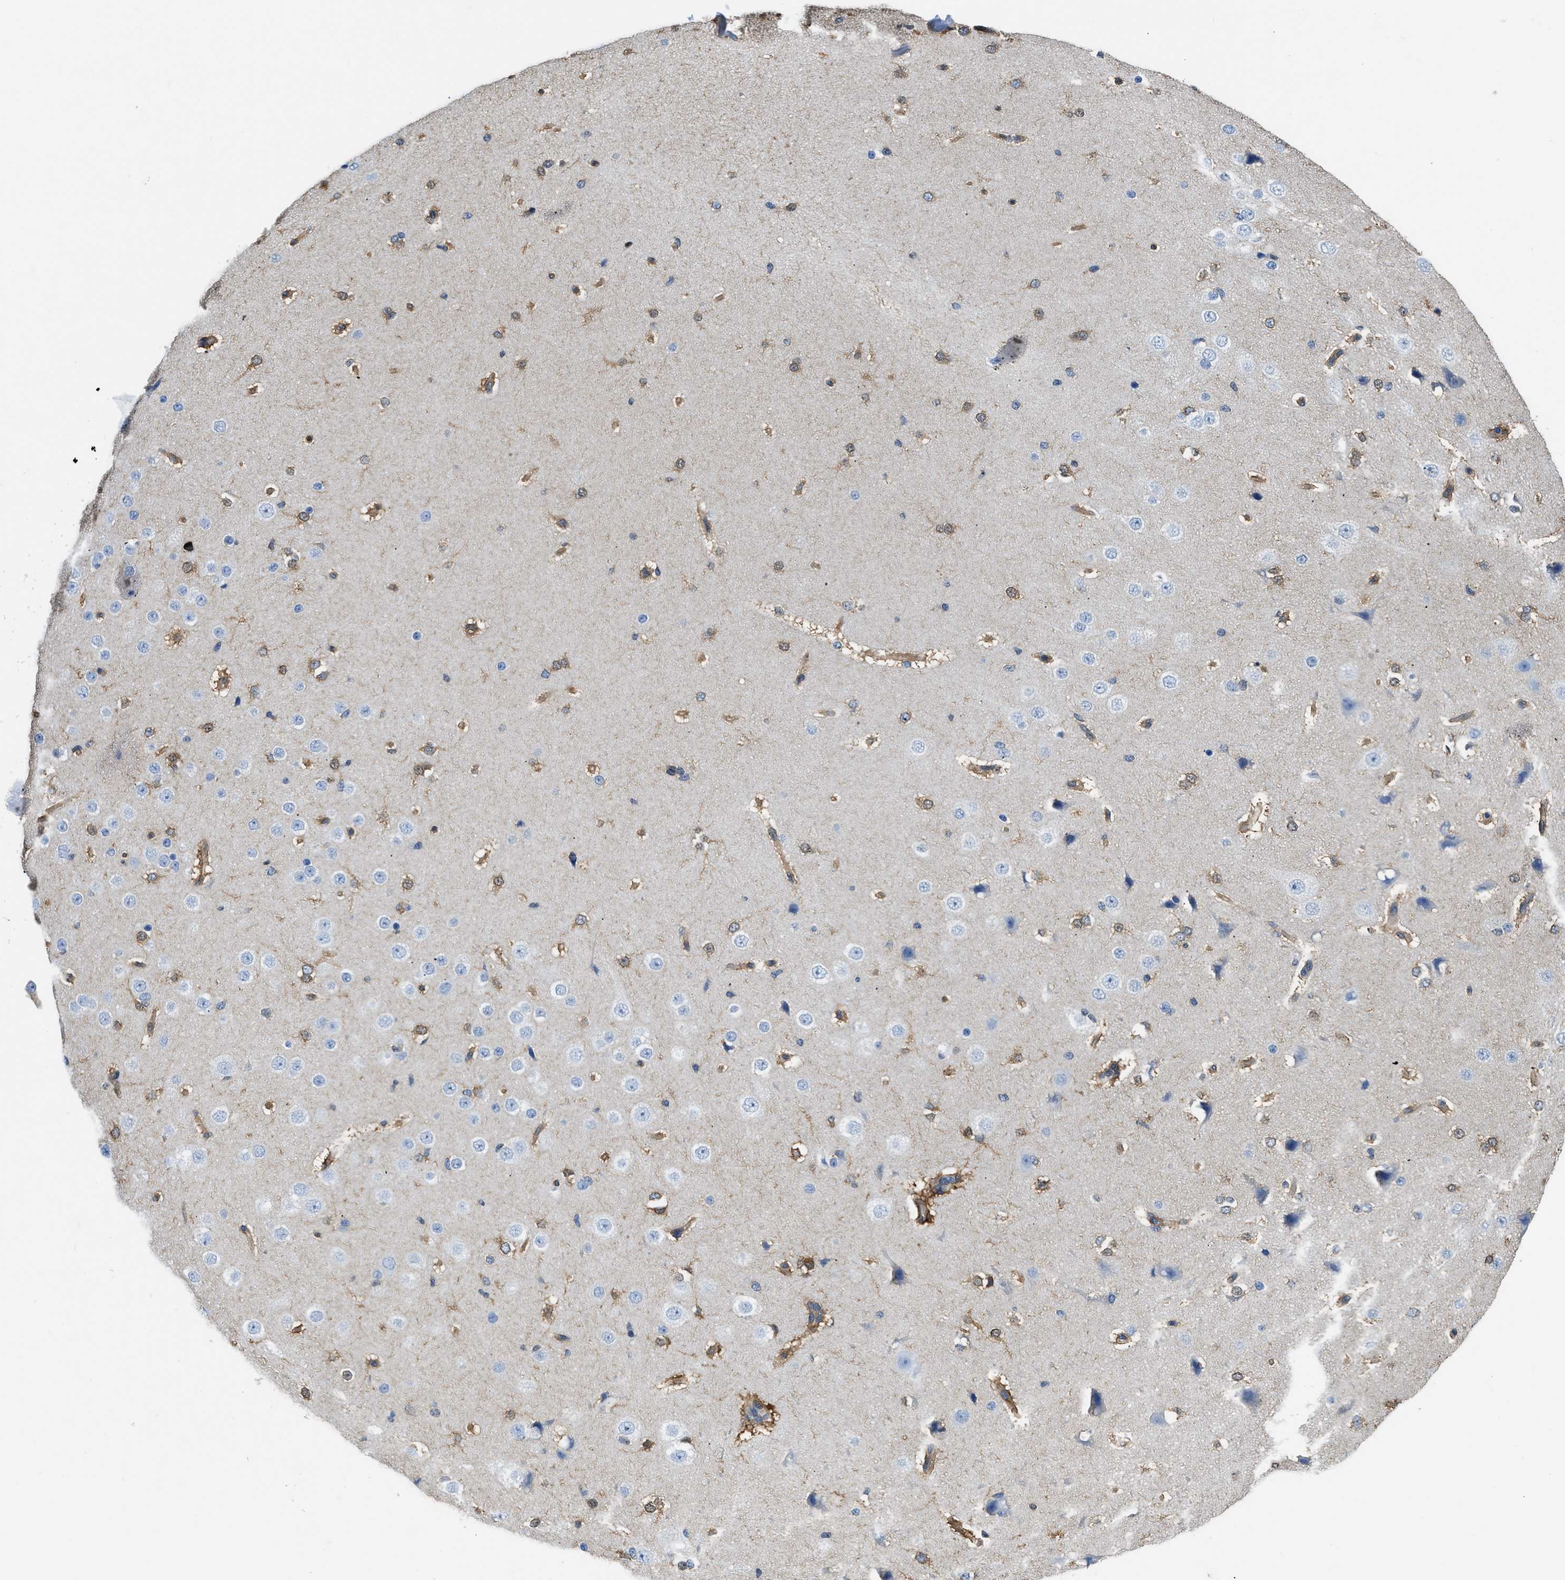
{"staining": {"intensity": "moderate", "quantity": ">75%", "location": "cytoplasmic/membranous"}, "tissue": "cerebral cortex", "cell_type": "Endothelial cells", "image_type": "normal", "snomed": [{"axis": "morphology", "description": "Normal tissue, NOS"}, {"axis": "morphology", "description": "Developmental malformation"}, {"axis": "topography", "description": "Cerebral cortex"}], "caption": "Immunohistochemical staining of unremarkable human cerebral cortex displays medium levels of moderate cytoplasmic/membranous expression in approximately >75% of endothelial cells. (DAB (3,3'-diaminobenzidine) IHC, brown staining for protein, blue staining for nuclei).", "gene": "PKM", "patient": {"sex": "female", "age": 30}}